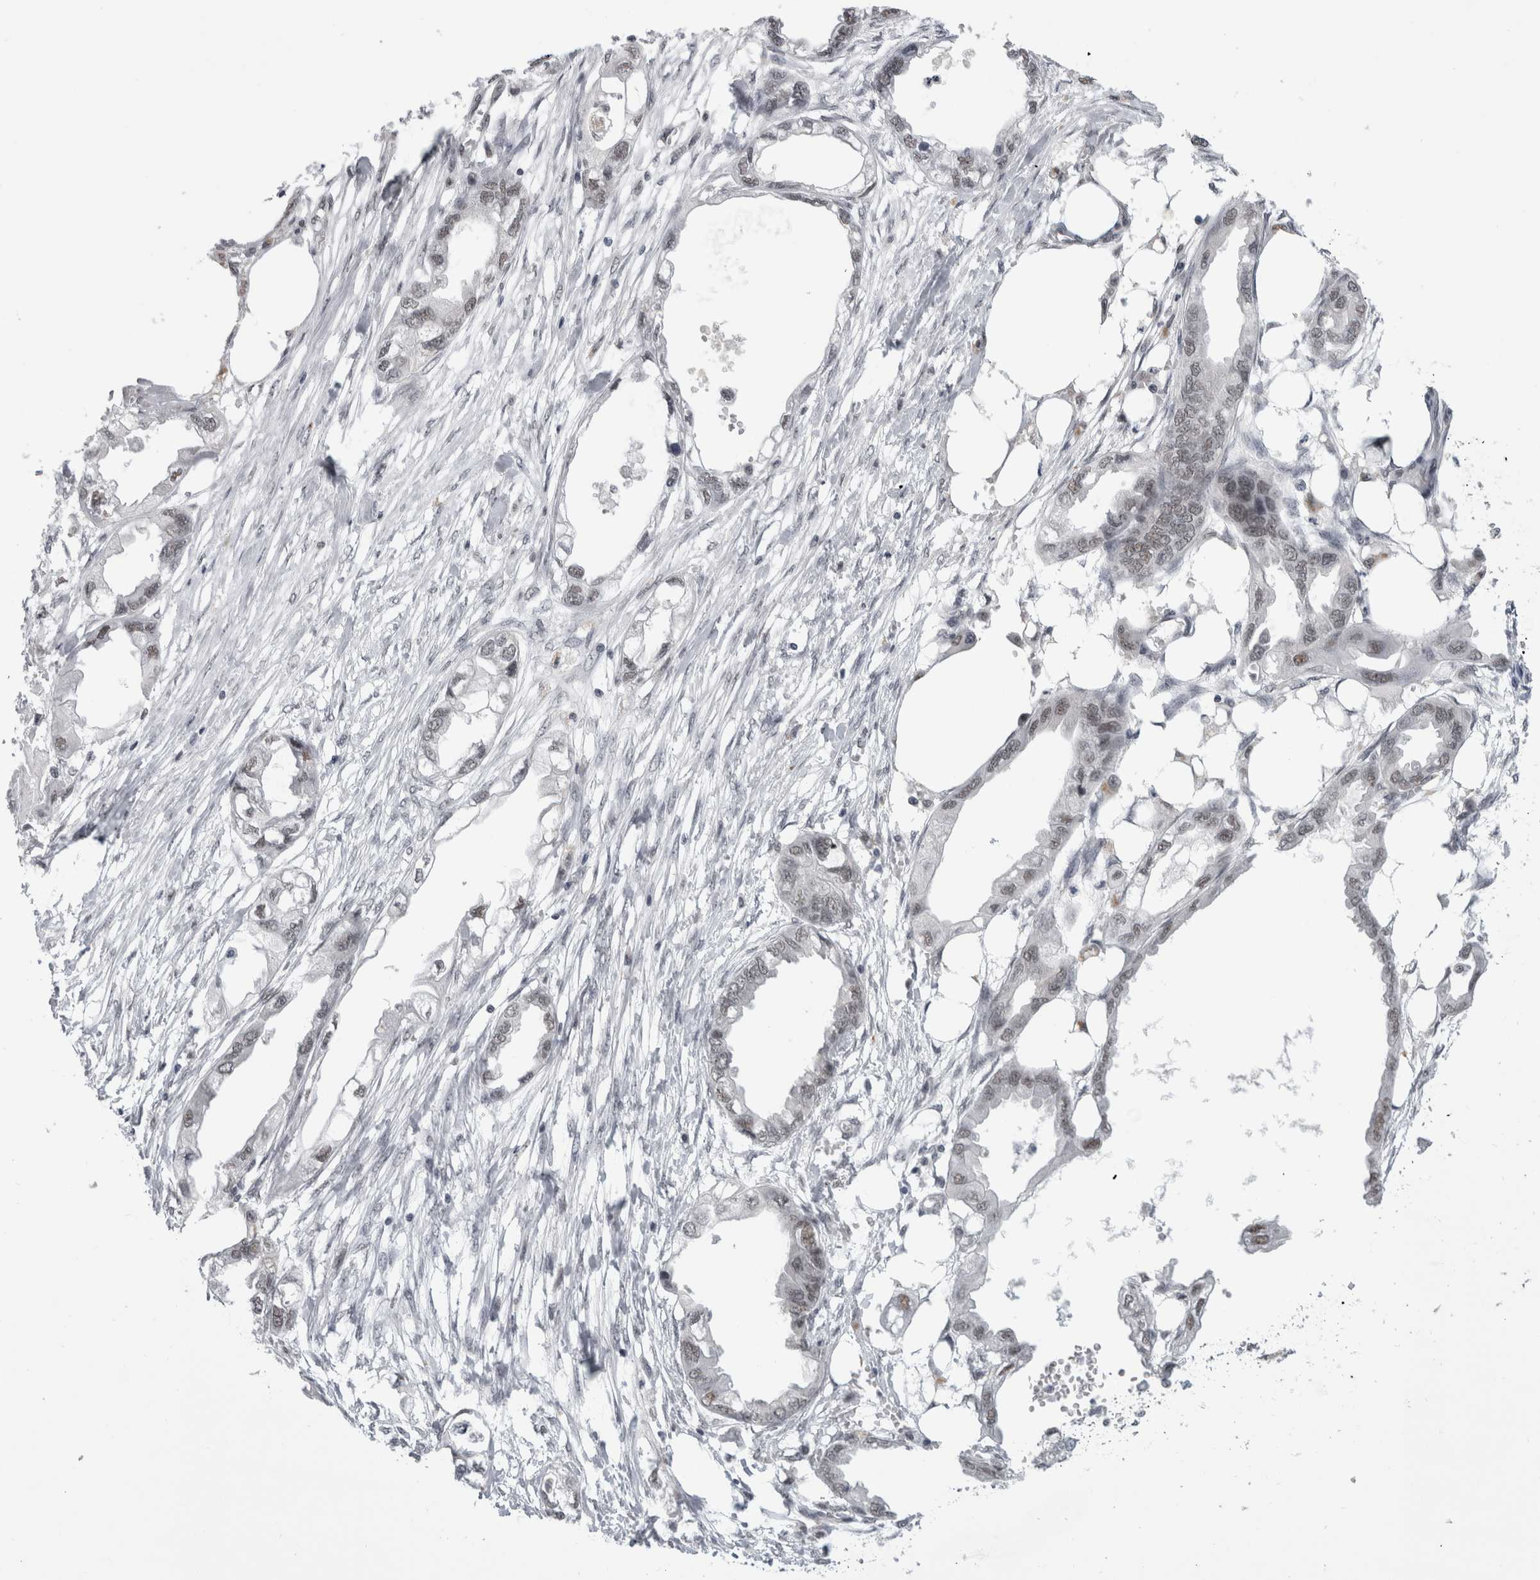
{"staining": {"intensity": "weak", "quantity": ">75%", "location": "nuclear"}, "tissue": "endometrial cancer", "cell_type": "Tumor cells", "image_type": "cancer", "snomed": [{"axis": "morphology", "description": "Adenocarcinoma, NOS"}, {"axis": "morphology", "description": "Adenocarcinoma, metastatic, NOS"}, {"axis": "topography", "description": "Adipose tissue"}, {"axis": "topography", "description": "Endometrium"}], "caption": "This is an image of immunohistochemistry (IHC) staining of endometrial adenocarcinoma, which shows weak positivity in the nuclear of tumor cells.", "gene": "PSMB2", "patient": {"sex": "female", "age": 67}}